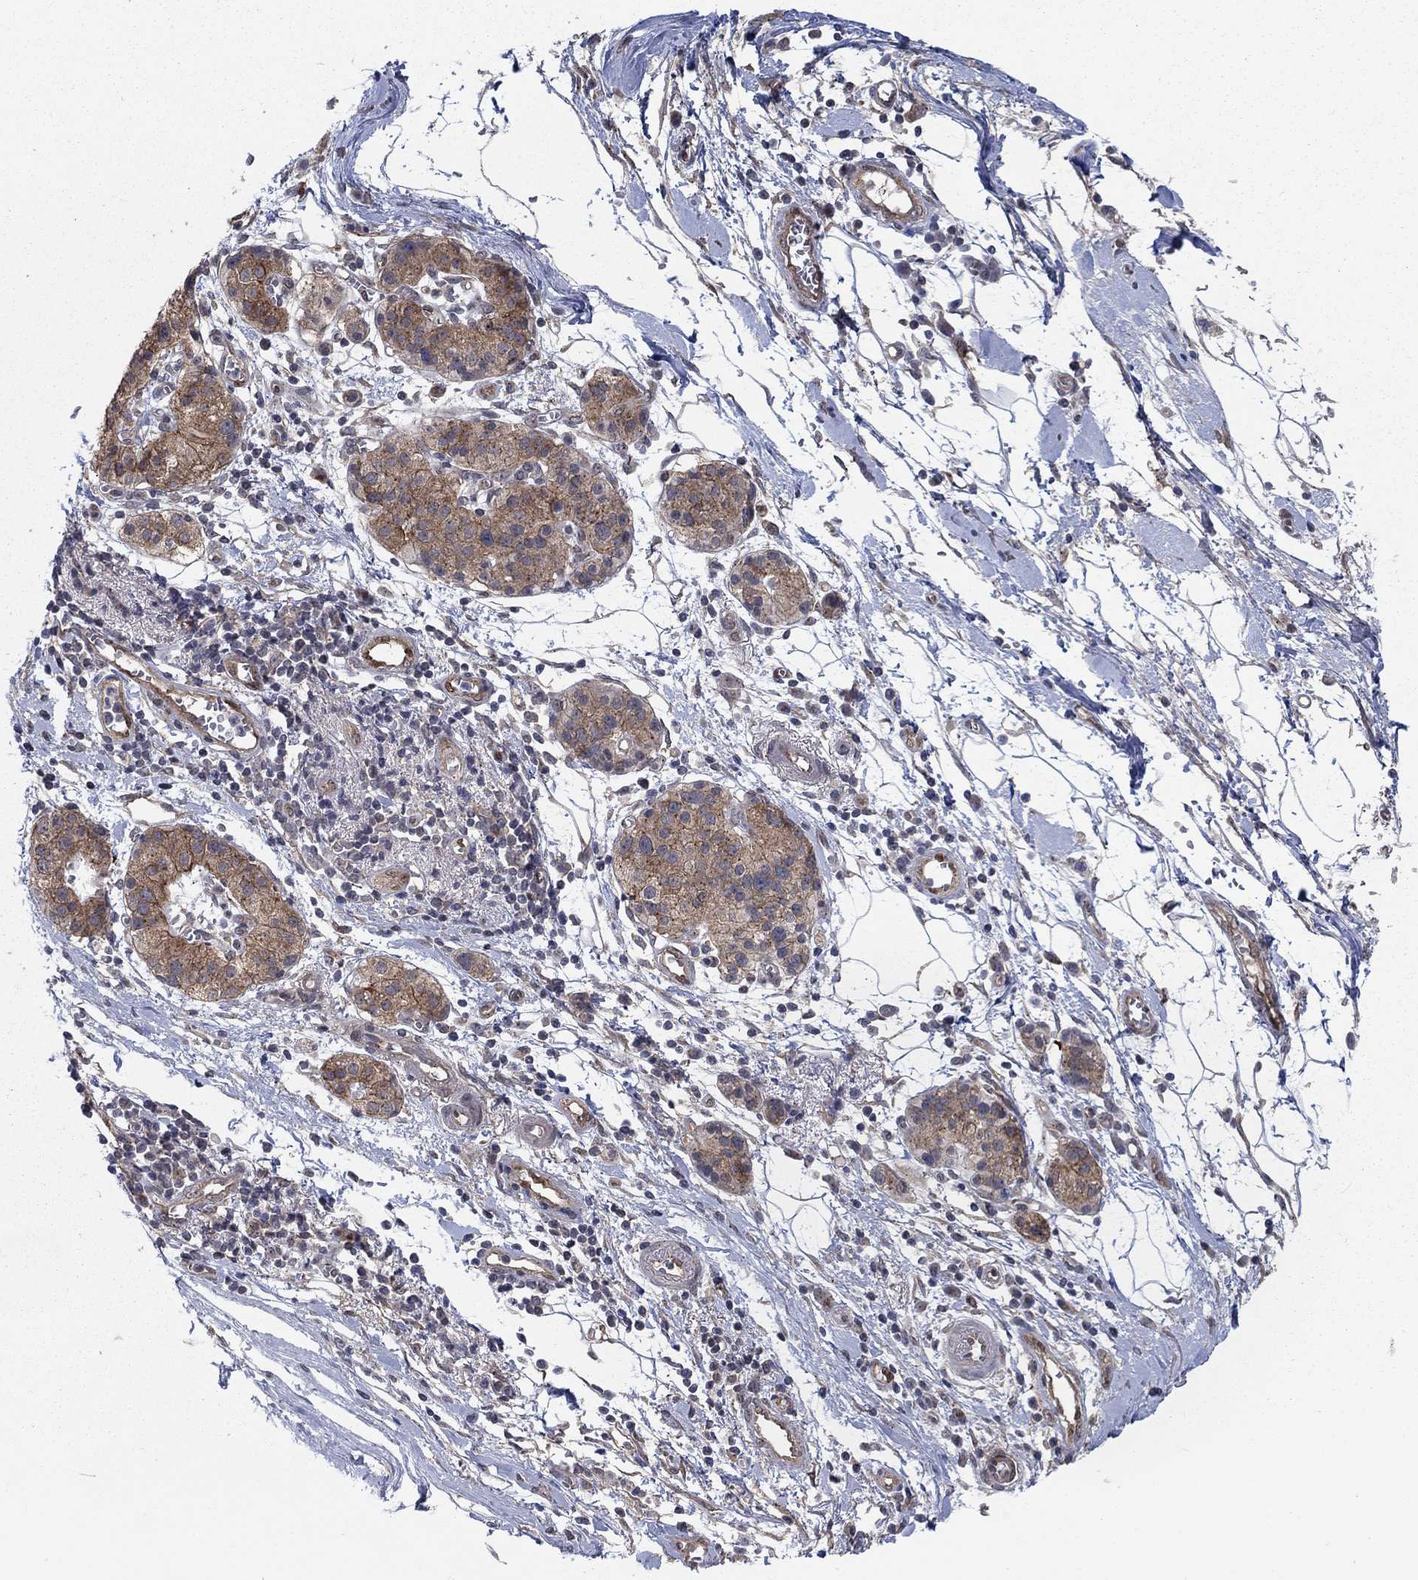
{"staining": {"intensity": "strong", "quantity": "25%-75%", "location": "cytoplasmic/membranous"}, "tissue": "pancreatic cancer", "cell_type": "Tumor cells", "image_type": "cancer", "snomed": [{"axis": "morphology", "description": "Adenocarcinoma, NOS"}, {"axis": "topography", "description": "Pancreas"}], "caption": "A photomicrograph of pancreatic cancer (adenocarcinoma) stained for a protein shows strong cytoplasmic/membranous brown staining in tumor cells. (DAB = brown stain, brightfield microscopy at high magnification).", "gene": "SH3RF1", "patient": {"sex": "male", "age": 72}}